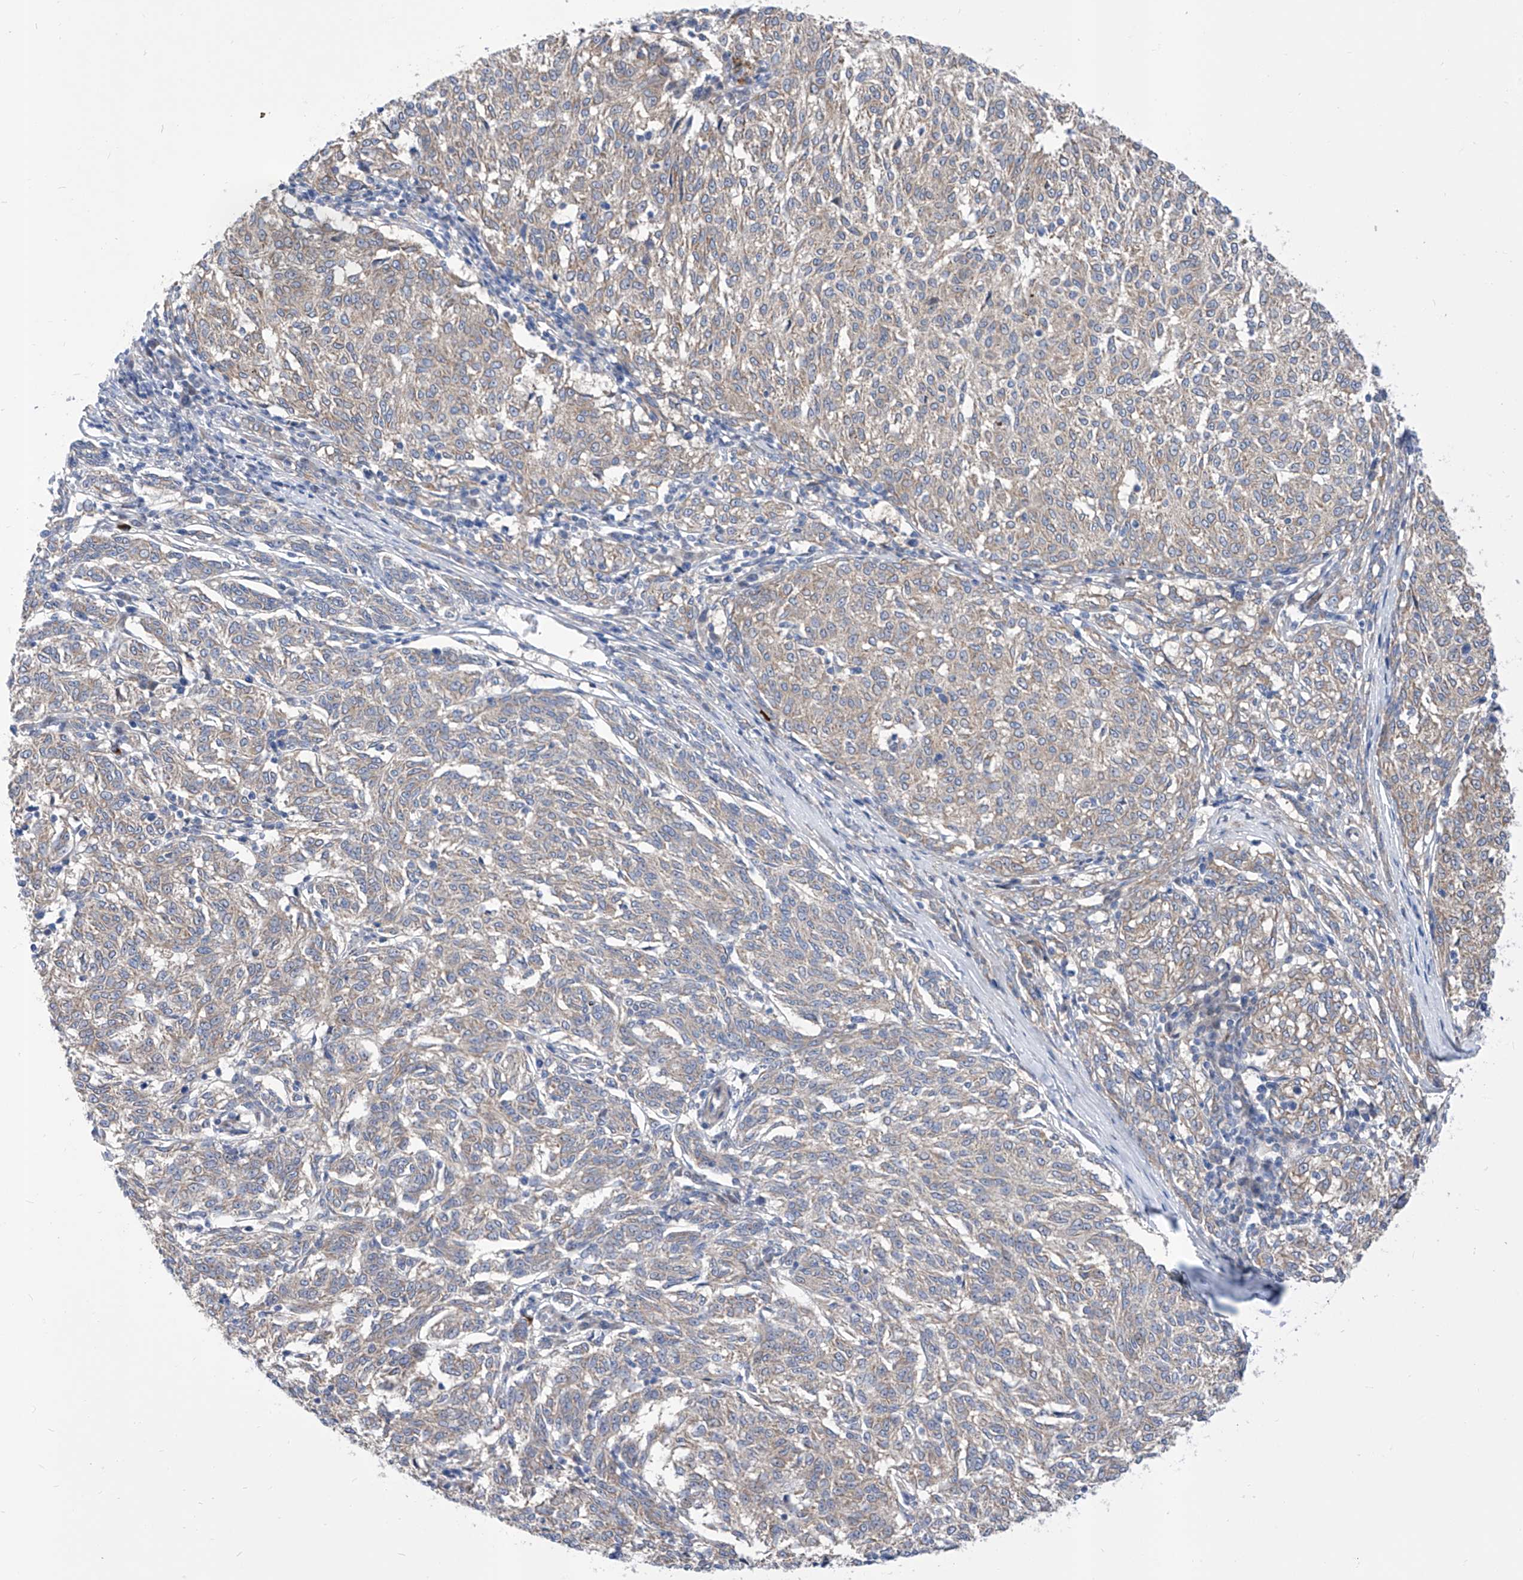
{"staining": {"intensity": "weak", "quantity": ">75%", "location": "cytoplasmic/membranous"}, "tissue": "melanoma", "cell_type": "Tumor cells", "image_type": "cancer", "snomed": [{"axis": "morphology", "description": "Malignant melanoma, NOS"}, {"axis": "topography", "description": "Skin"}], "caption": "A photomicrograph of human malignant melanoma stained for a protein demonstrates weak cytoplasmic/membranous brown staining in tumor cells.", "gene": "SRBD1", "patient": {"sex": "female", "age": 72}}